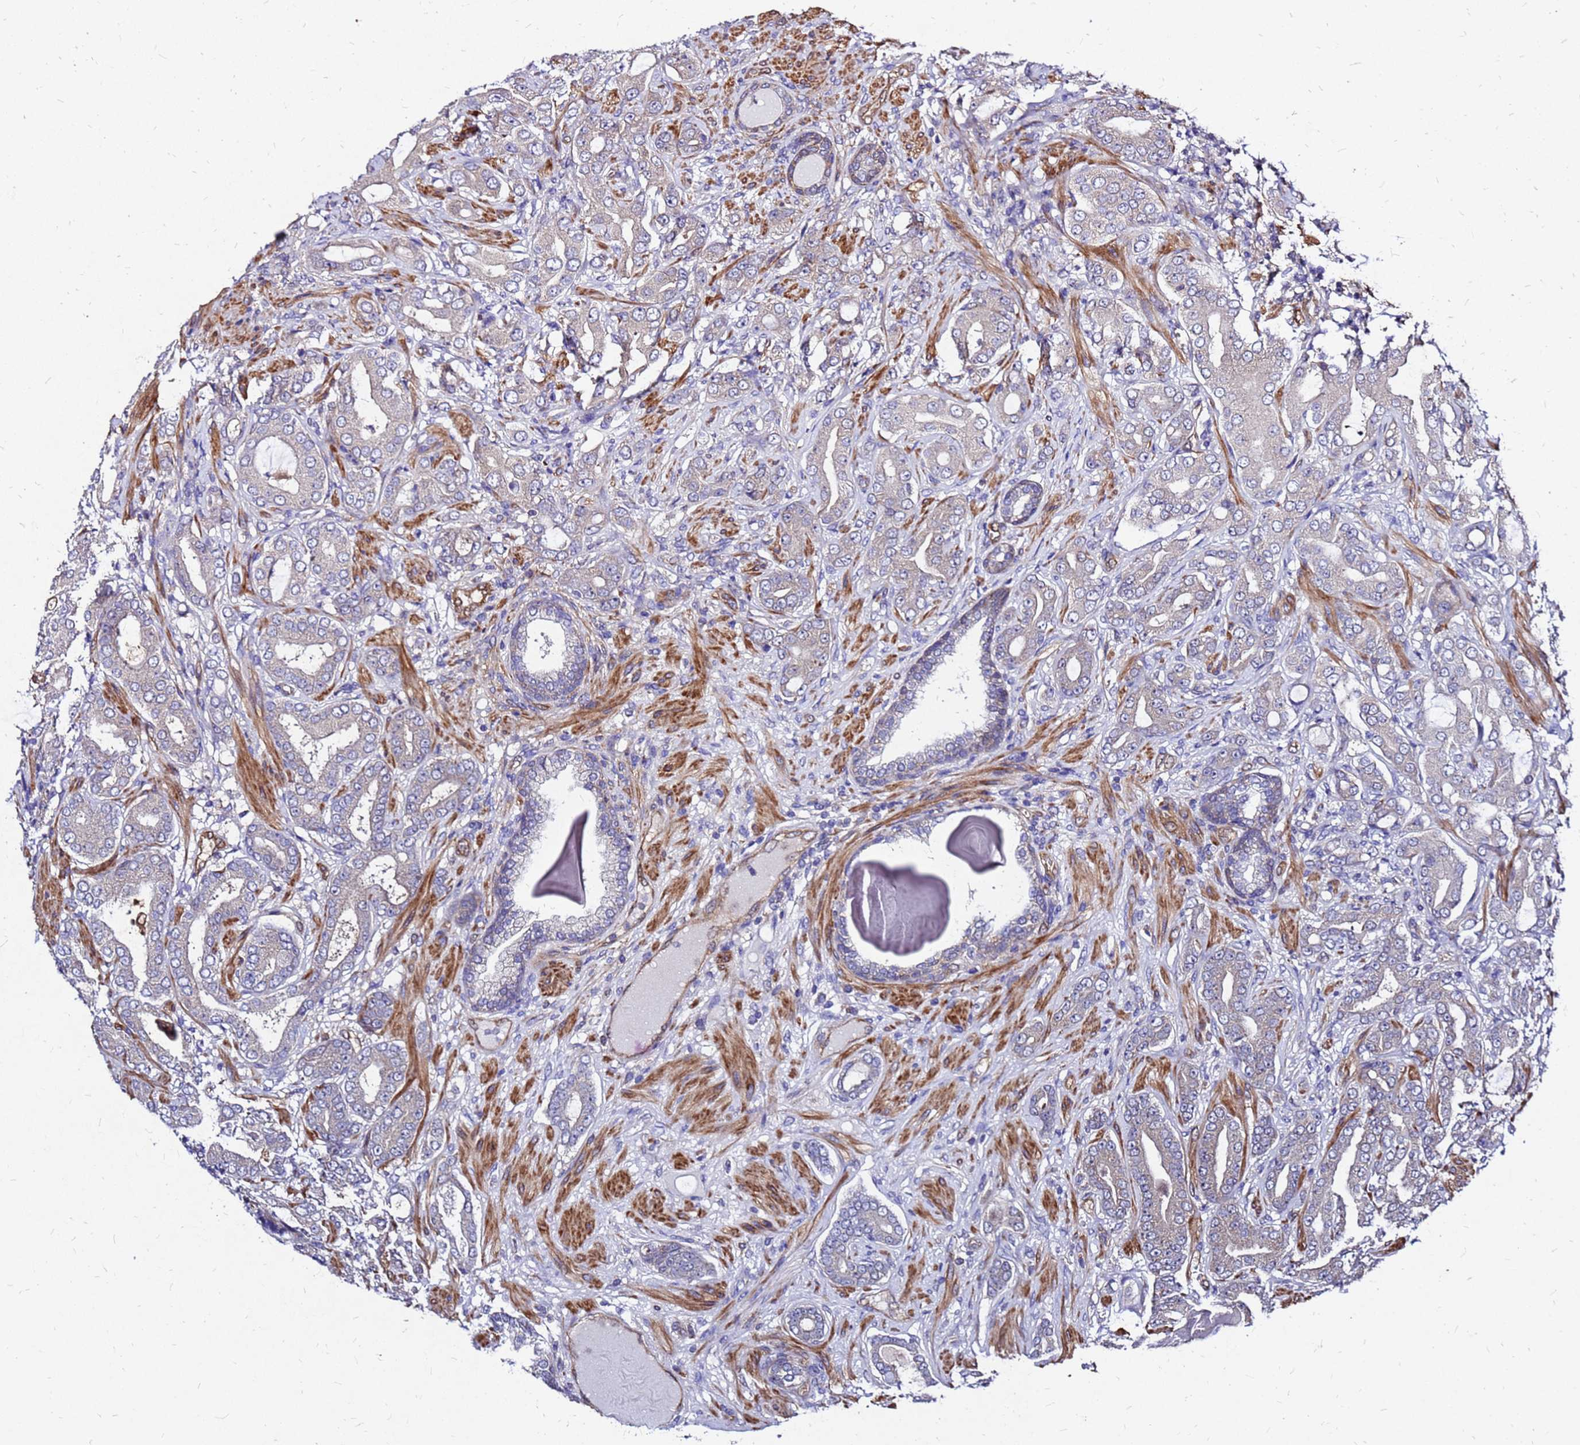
{"staining": {"intensity": "moderate", "quantity": "25%-75%", "location": "cytoplasmic/membranous"}, "tissue": "prostate cancer", "cell_type": "Tumor cells", "image_type": "cancer", "snomed": [{"axis": "morphology", "description": "Adenocarcinoma, Low grade"}, {"axis": "topography", "description": "Prostate"}], "caption": "Immunohistochemistry (IHC) of human prostate low-grade adenocarcinoma displays medium levels of moderate cytoplasmic/membranous staining in about 25%-75% of tumor cells.", "gene": "DUSP23", "patient": {"sex": "male", "age": 57}}